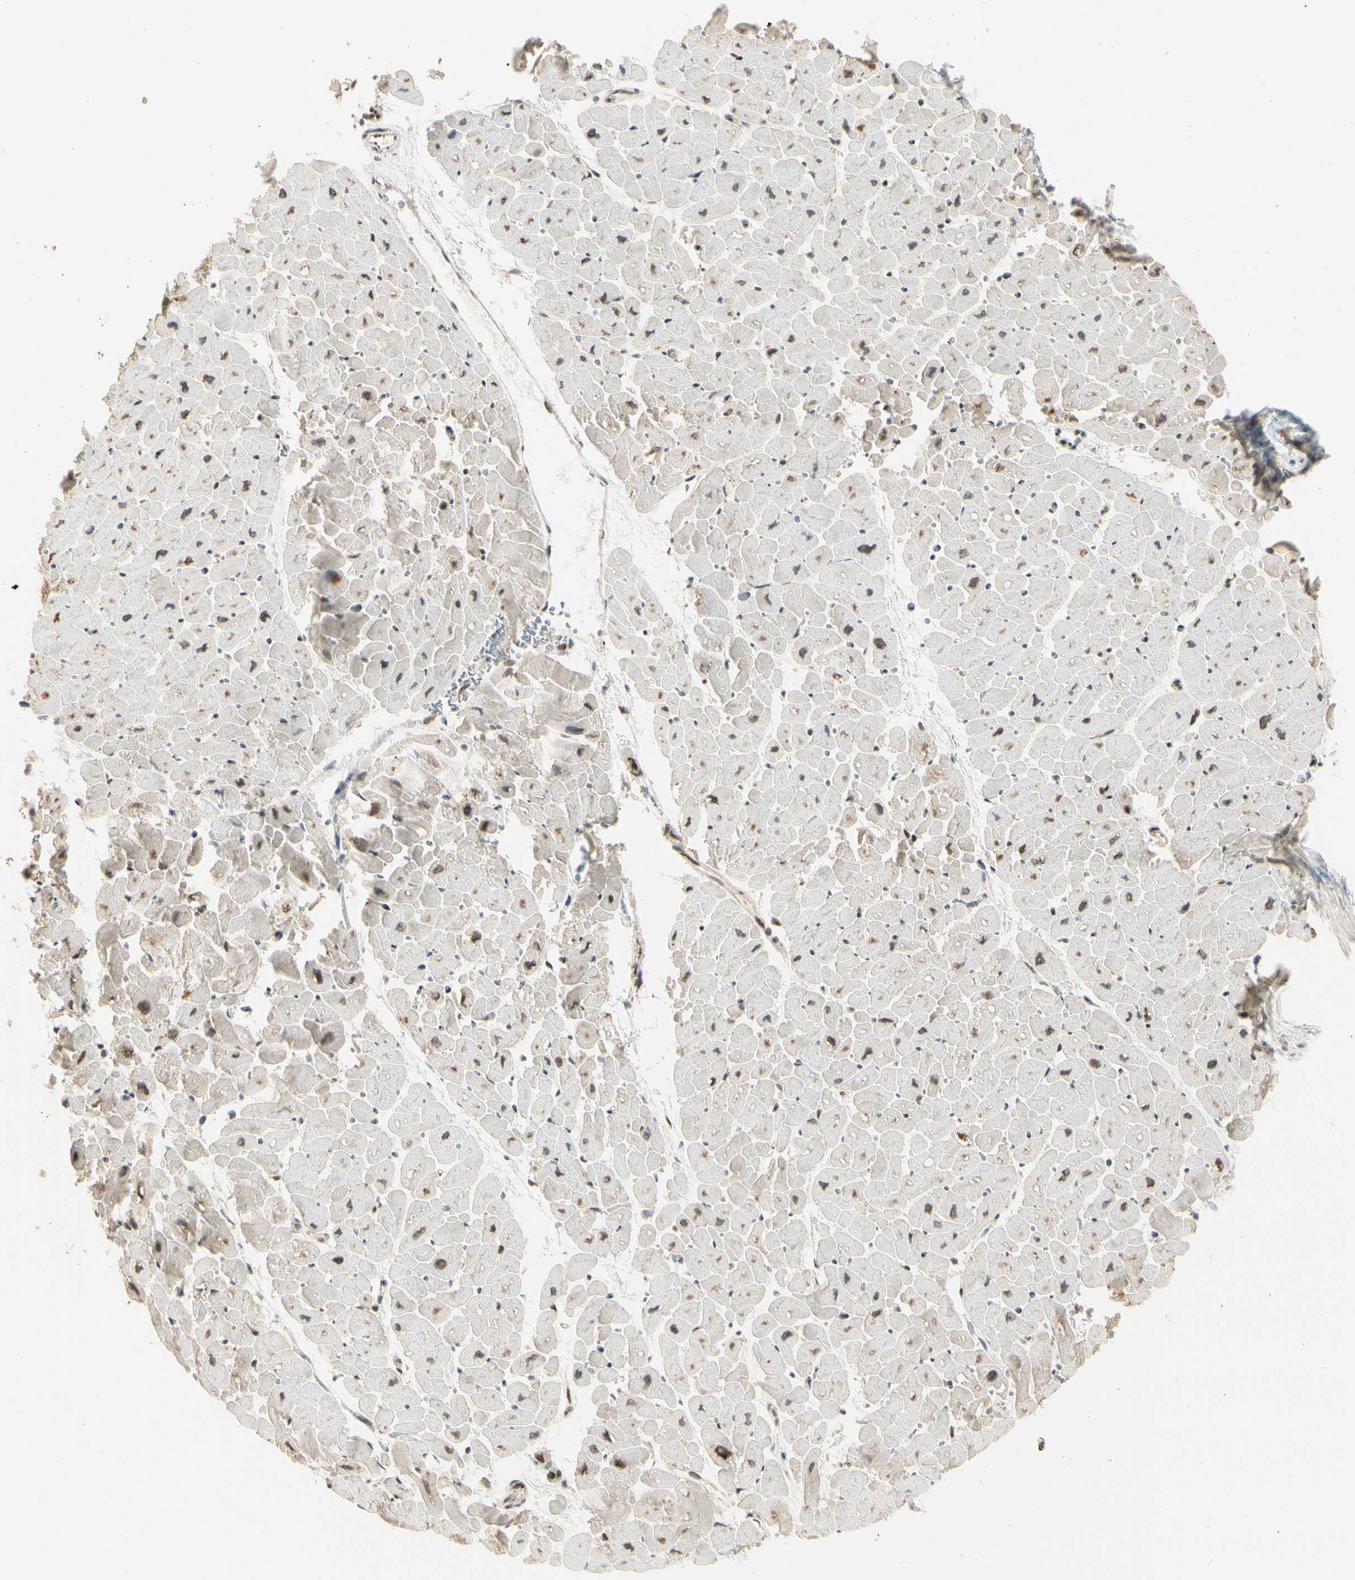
{"staining": {"intensity": "moderate", "quantity": ">75%", "location": "cytoplasmic/membranous"}, "tissue": "heart muscle", "cell_type": "Cardiomyocytes", "image_type": "normal", "snomed": [{"axis": "morphology", "description": "Normal tissue, NOS"}, {"axis": "topography", "description": "Heart"}], "caption": "About >75% of cardiomyocytes in normal heart muscle exhibit moderate cytoplasmic/membranous protein expression as visualized by brown immunohistochemical staining.", "gene": "FNDC3B", "patient": {"sex": "male", "age": 45}}